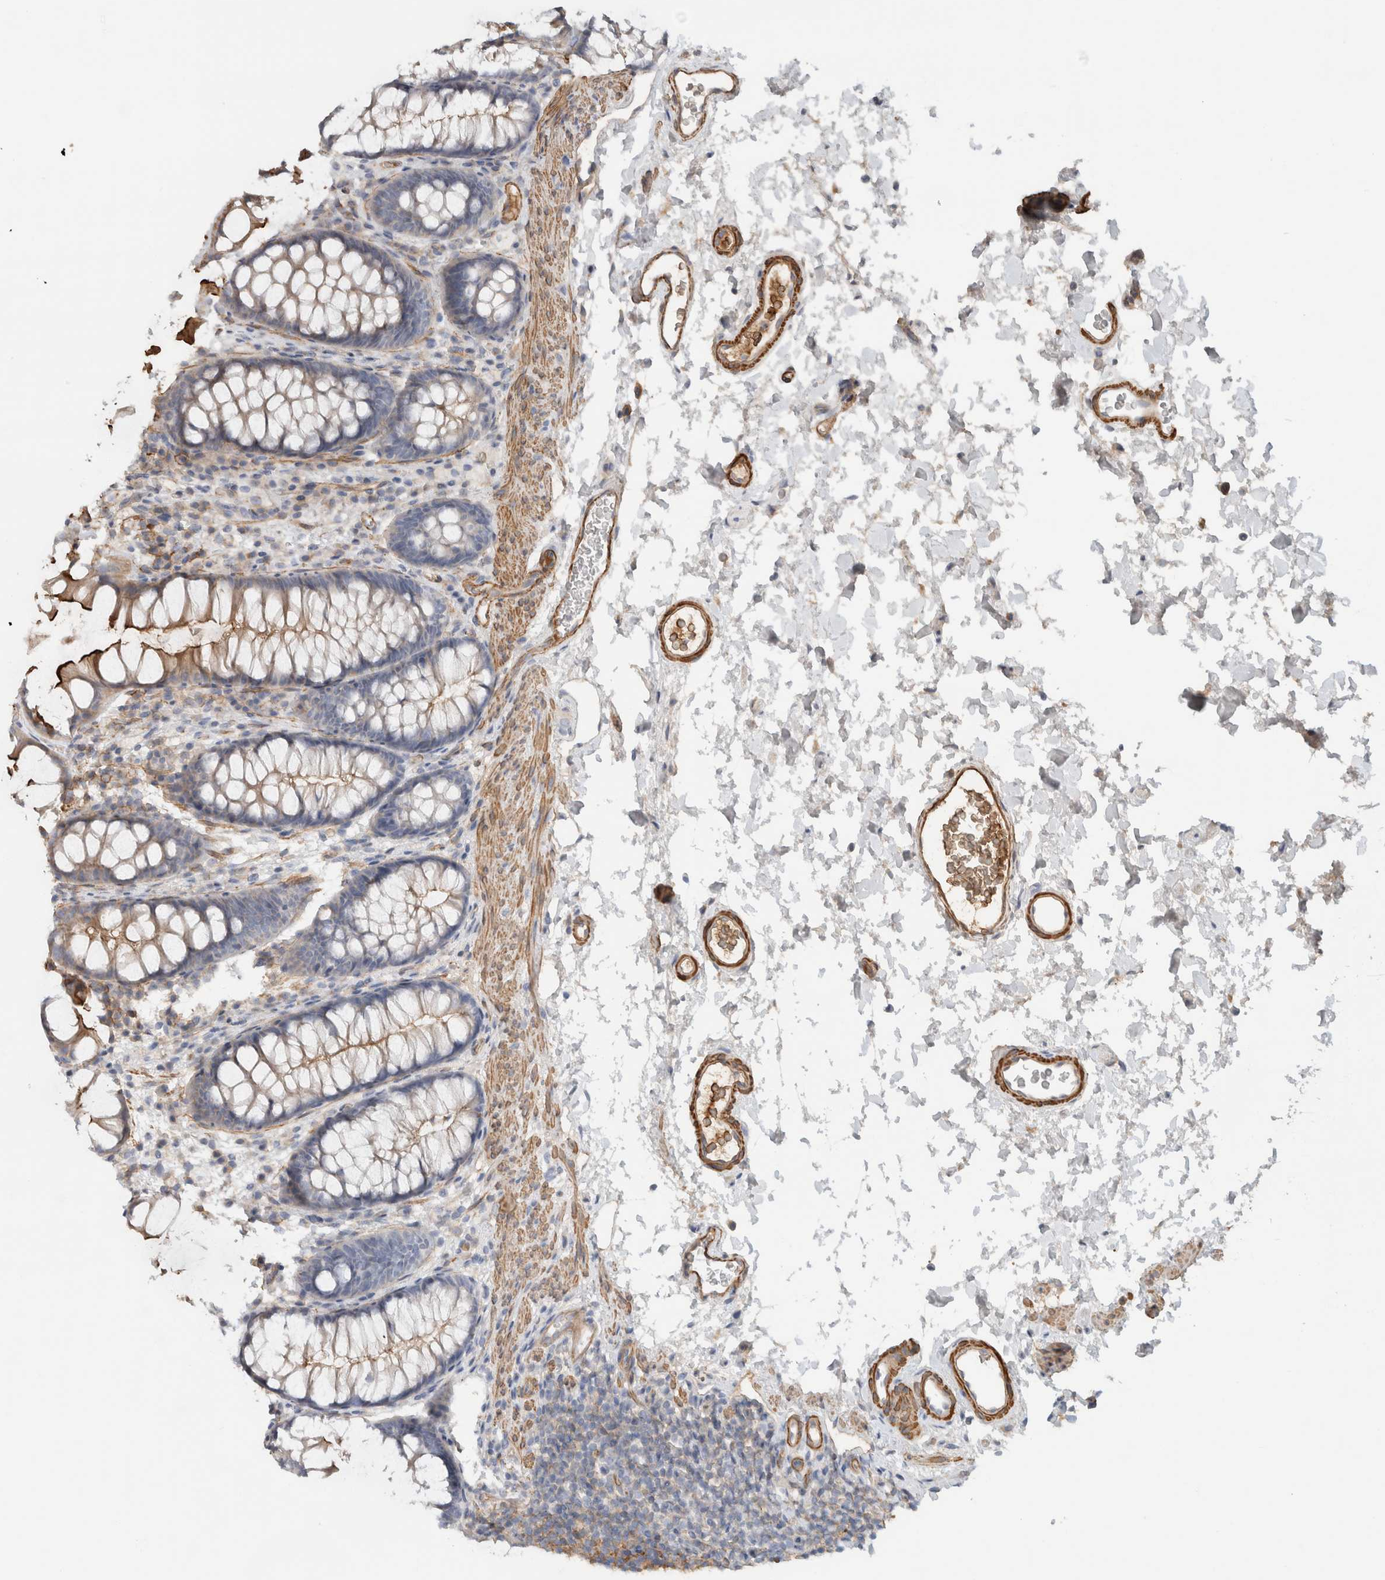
{"staining": {"intensity": "moderate", "quantity": ">75%", "location": "cytoplasmic/membranous"}, "tissue": "colon", "cell_type": "Endothelial cells", "image_type": "normal", "snomed": [{"axis": "morphology", "description": "Normal tissue, NOS"}, {"axis": "topography", "description": "Colon"}], "caption": "About >75% of endothelial cells in benign colon demonstrate moderate cytoplasmic/membranous protein staining as visualized by brown immunohistochemical staining.", "gene": "CFI", "patient": {"sex": "female", "age": 62}}